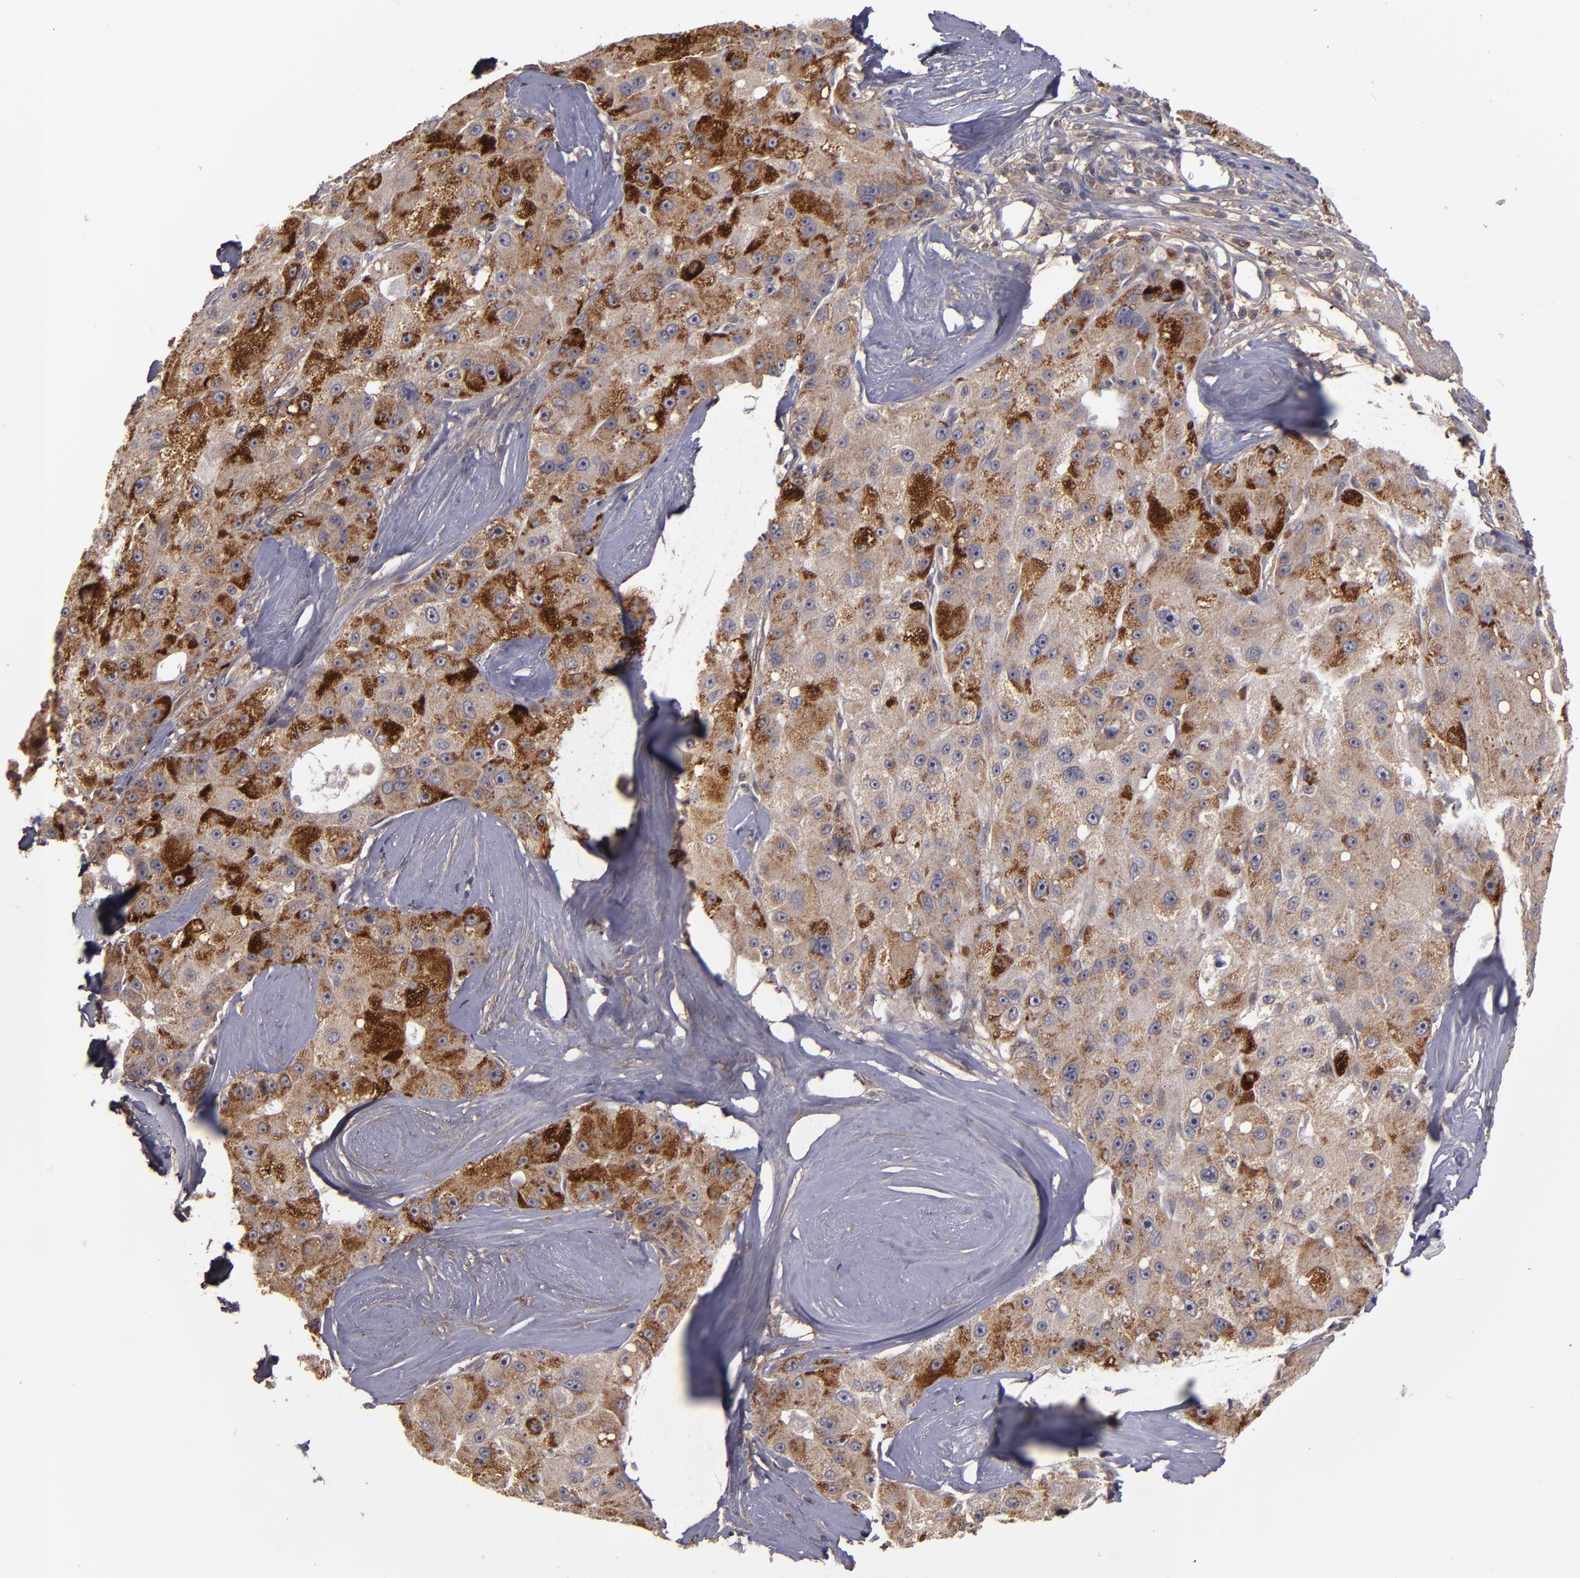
{"staining": {"intensity": "moderate", "quantity": "25%-75%", "location": "cytoplasmic/membranous"}, "tissue": "liver cancer", "cell_type": "Tumor cells", "image_type": "cancer", "snomed": [{"axis": "morphology", "description": "Carcinoma, Hepatocellular, NOS"}, {"axis": "topography", "description": "Liver"}], "caption": "Moderate cytoplasmic/membranous positivity is seen in about 25%-75% of tumor cells in hepatocellular carcinoma (liver).", "gene": "ZFYVE1", "patient": {"sex": "male", "age": 80}}